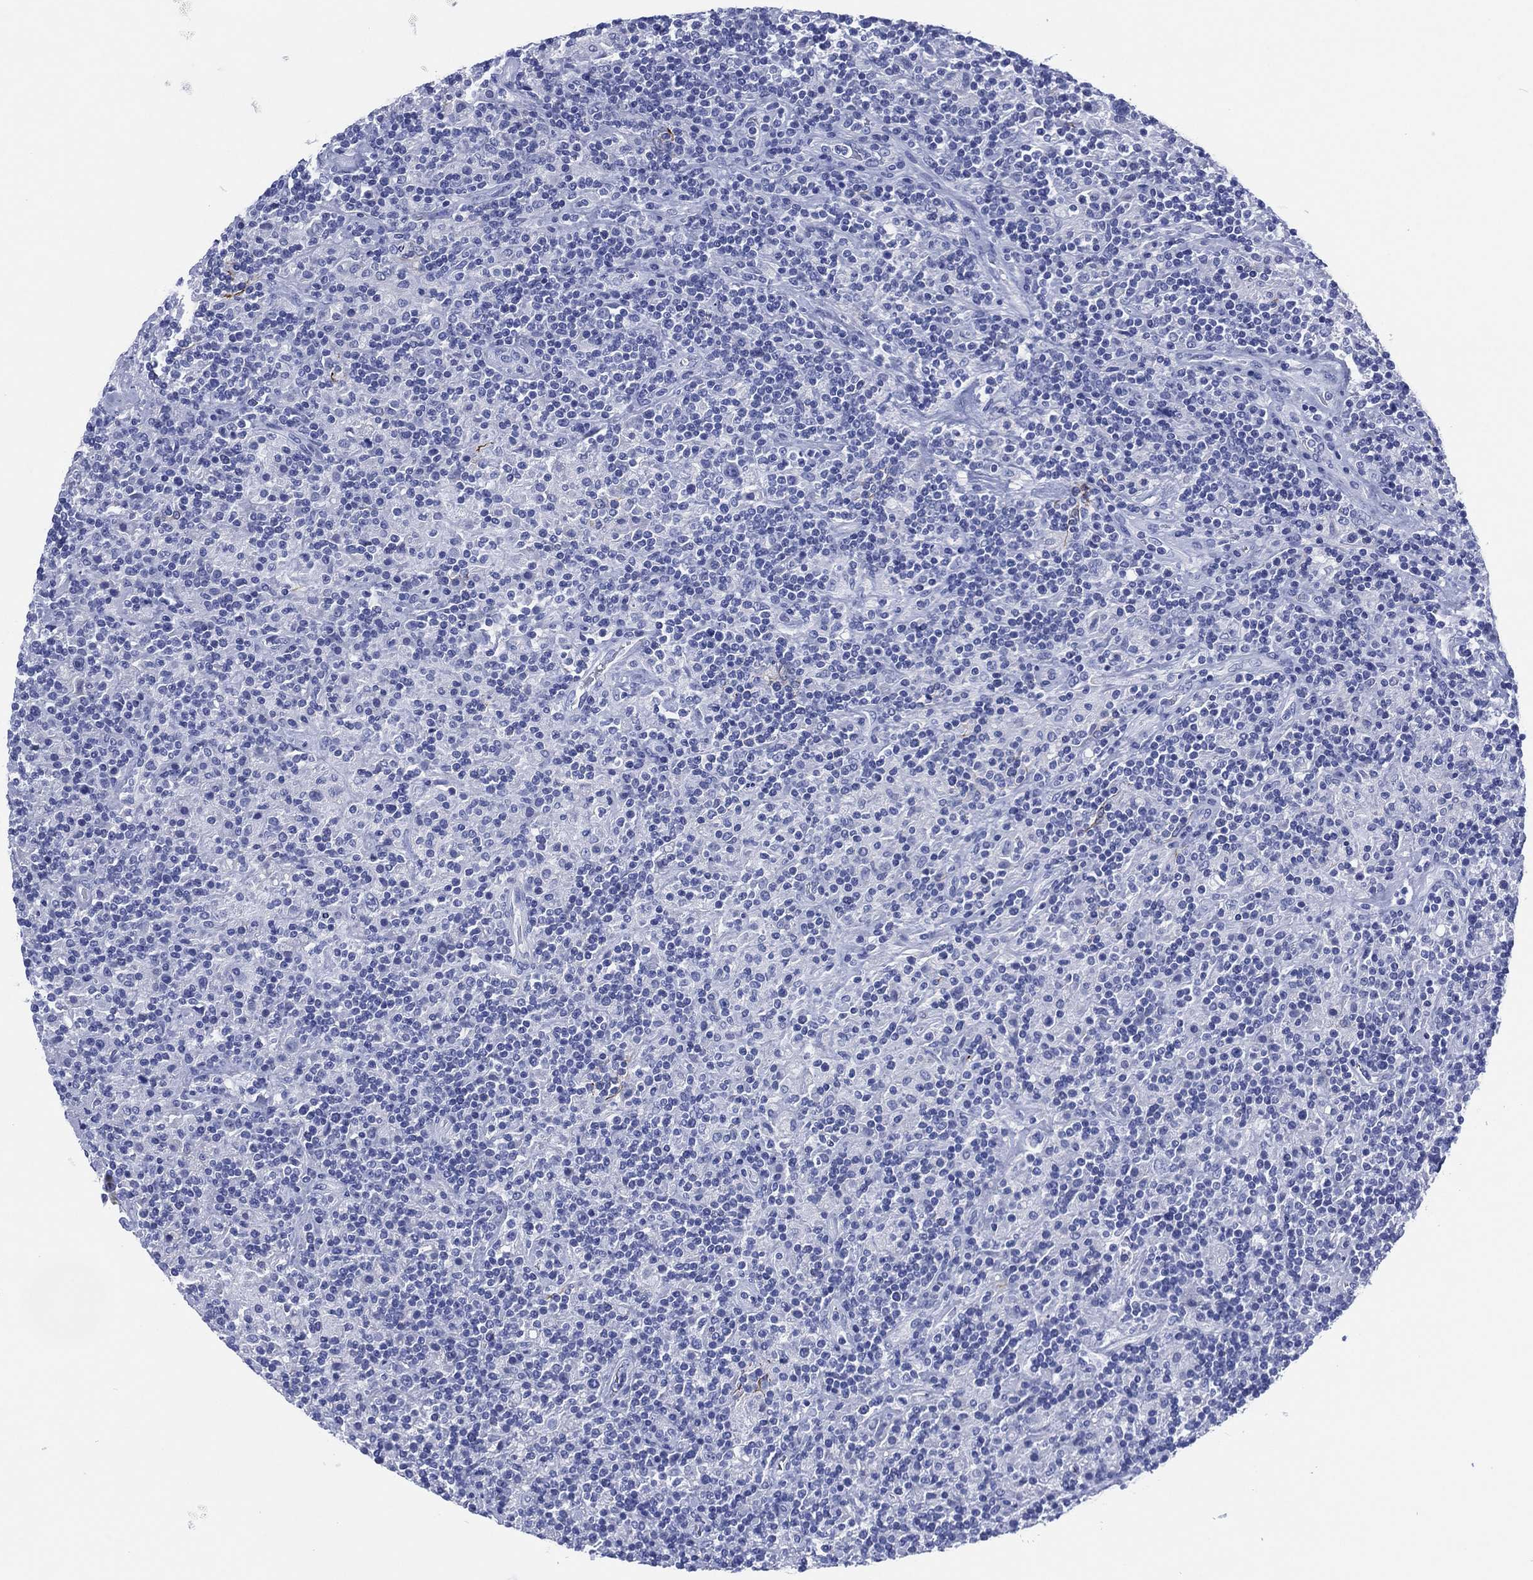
{"staining": {"intensity": "negative", "quantity": "none", "location": "none"}, "tissue": "lymphoma", "cell_type": "Tumor cells", "image_type": "cancer", "snomed": [{"axis": "morphology", "description": "Hodgkin's disease, NOS"}, {"axis": "topography", "description": "Lymph node"}], "caption": "Human Hodgkin's disease stained for a protein using immunohistochemistry reveals no positivity in tumor cells.", "gene": "SLC9C2", "patient": {"sex": "male", "age": 70}}